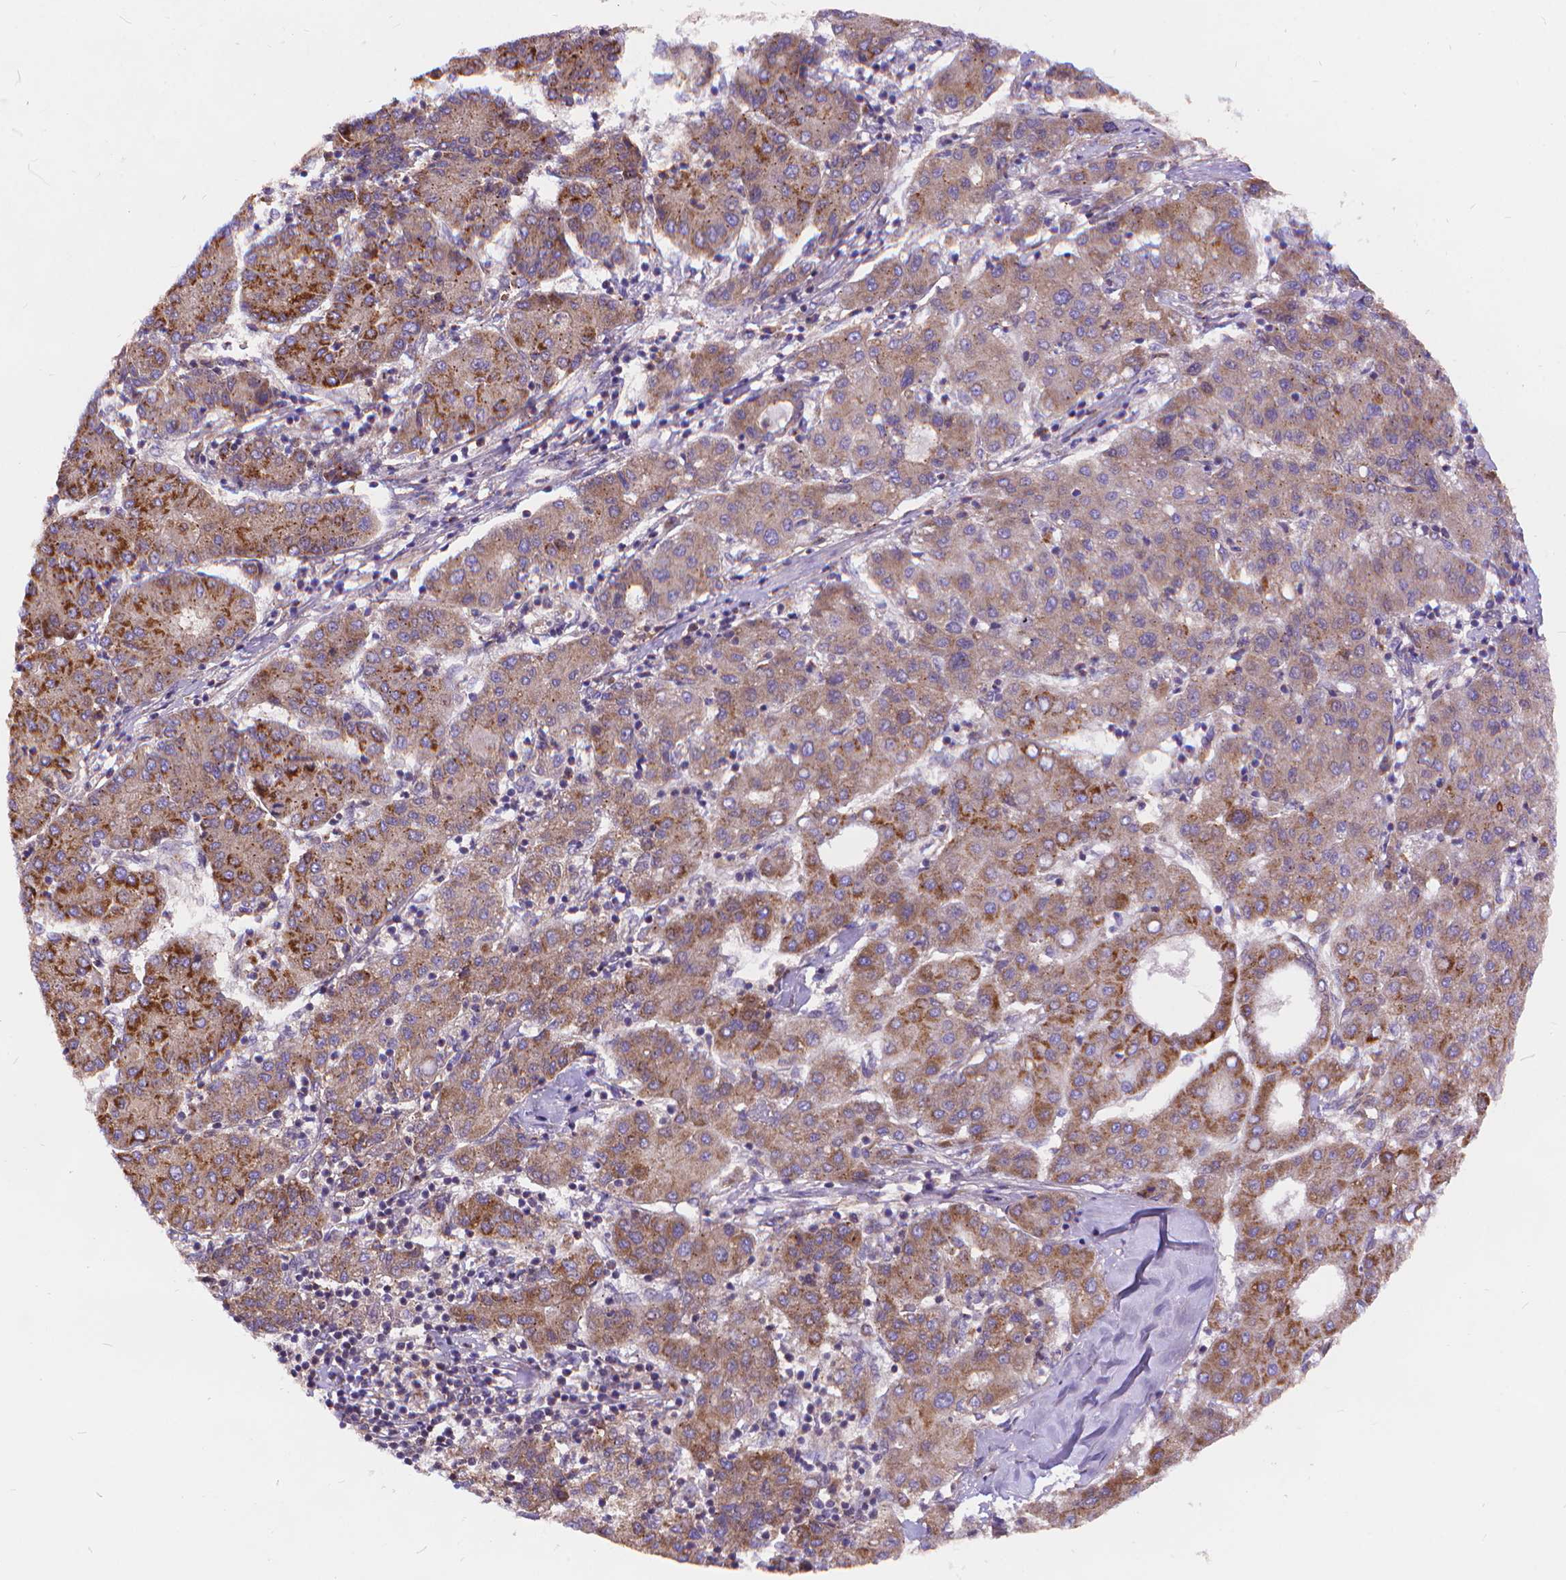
{"staining": {"intensity": "moderate", "quantity": "<25%", "location": "cytoplasmic/membranous"}, "tissue": "liver cancer", "cell_type": "Tumor cells", "image_type": "cancer", "snomed": [{"axis": "morphology", "description": "Carcinoma, Hepatocellular, NOS"}, {"axis": "topography", "description": "Liver"}], "caption": "The image exhibits a brown stain indicating the presence of a protein in the cytoplasmic/membranous of tumor cells in liver hepatocellular carcinoma. The protein is stained brown, and the nuclei are stained in blue (DAB (3,3'-diaminobenzidine) IHC with brightfield microscopy, high magnification).", "gene": "ARAP1", "patient": {"sex": "male", "age": 65}}